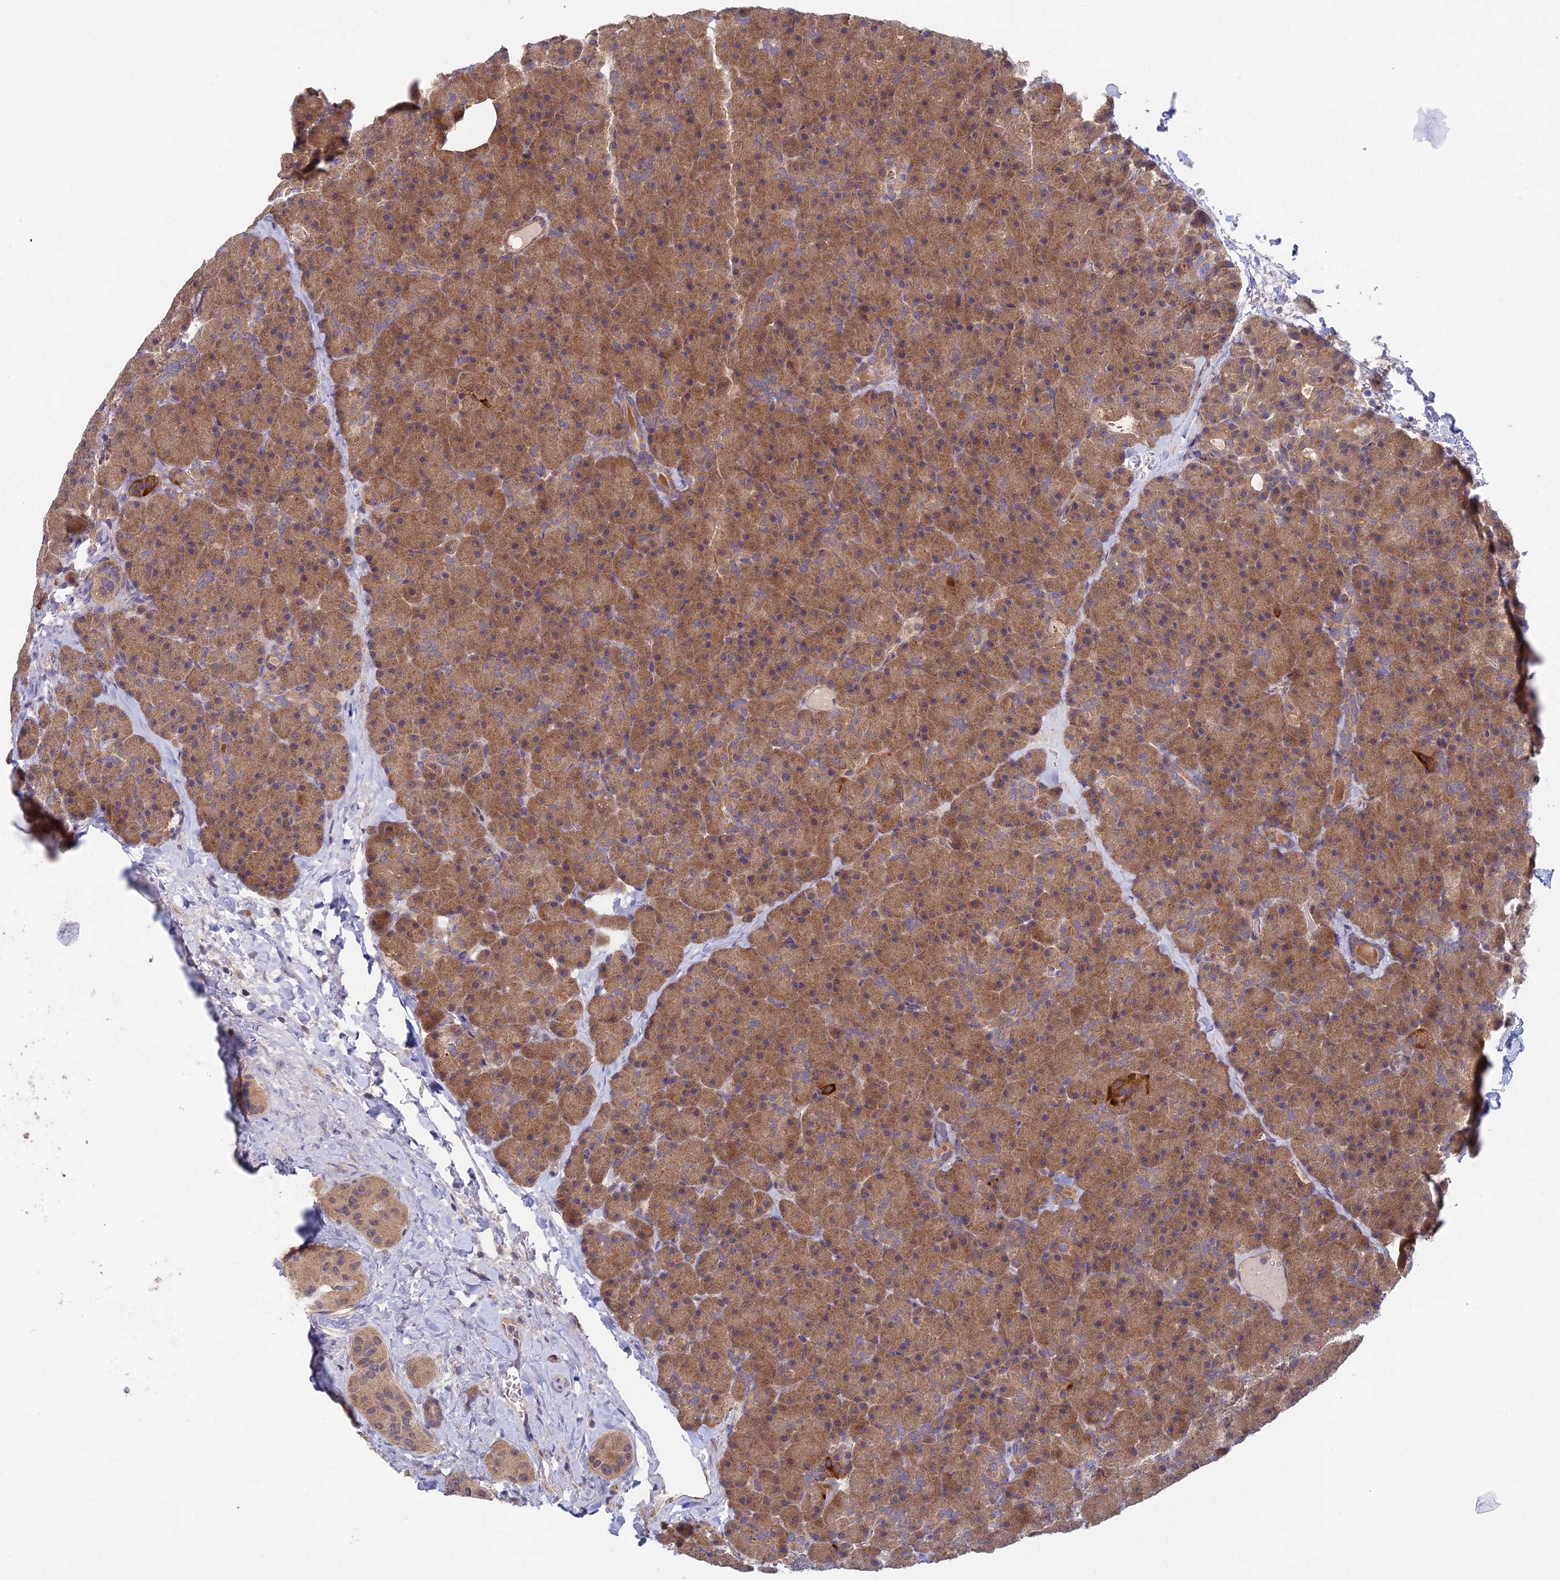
{"staining": {"intensity": "moderate", "quantity": ">75%", "location": "cytoplasmic/membranous"}, "tissue": "pancreas", "cell_type": "Exocrine glandular cells", "image_type": "normal", "snomed": [{"axis": "morphology", "description": "Normal tissue, NOS"}, {"axis": "topography", "description": "Pancreas"}], "caption": "Immunohistochemical staining of benign human pancreas shows medium levels of moderate cytoplasmic/membranous staining in about >75% of exocrine glandular cells.", "gene": "UROS", "patient": {"sex": "male", "age": 36}}